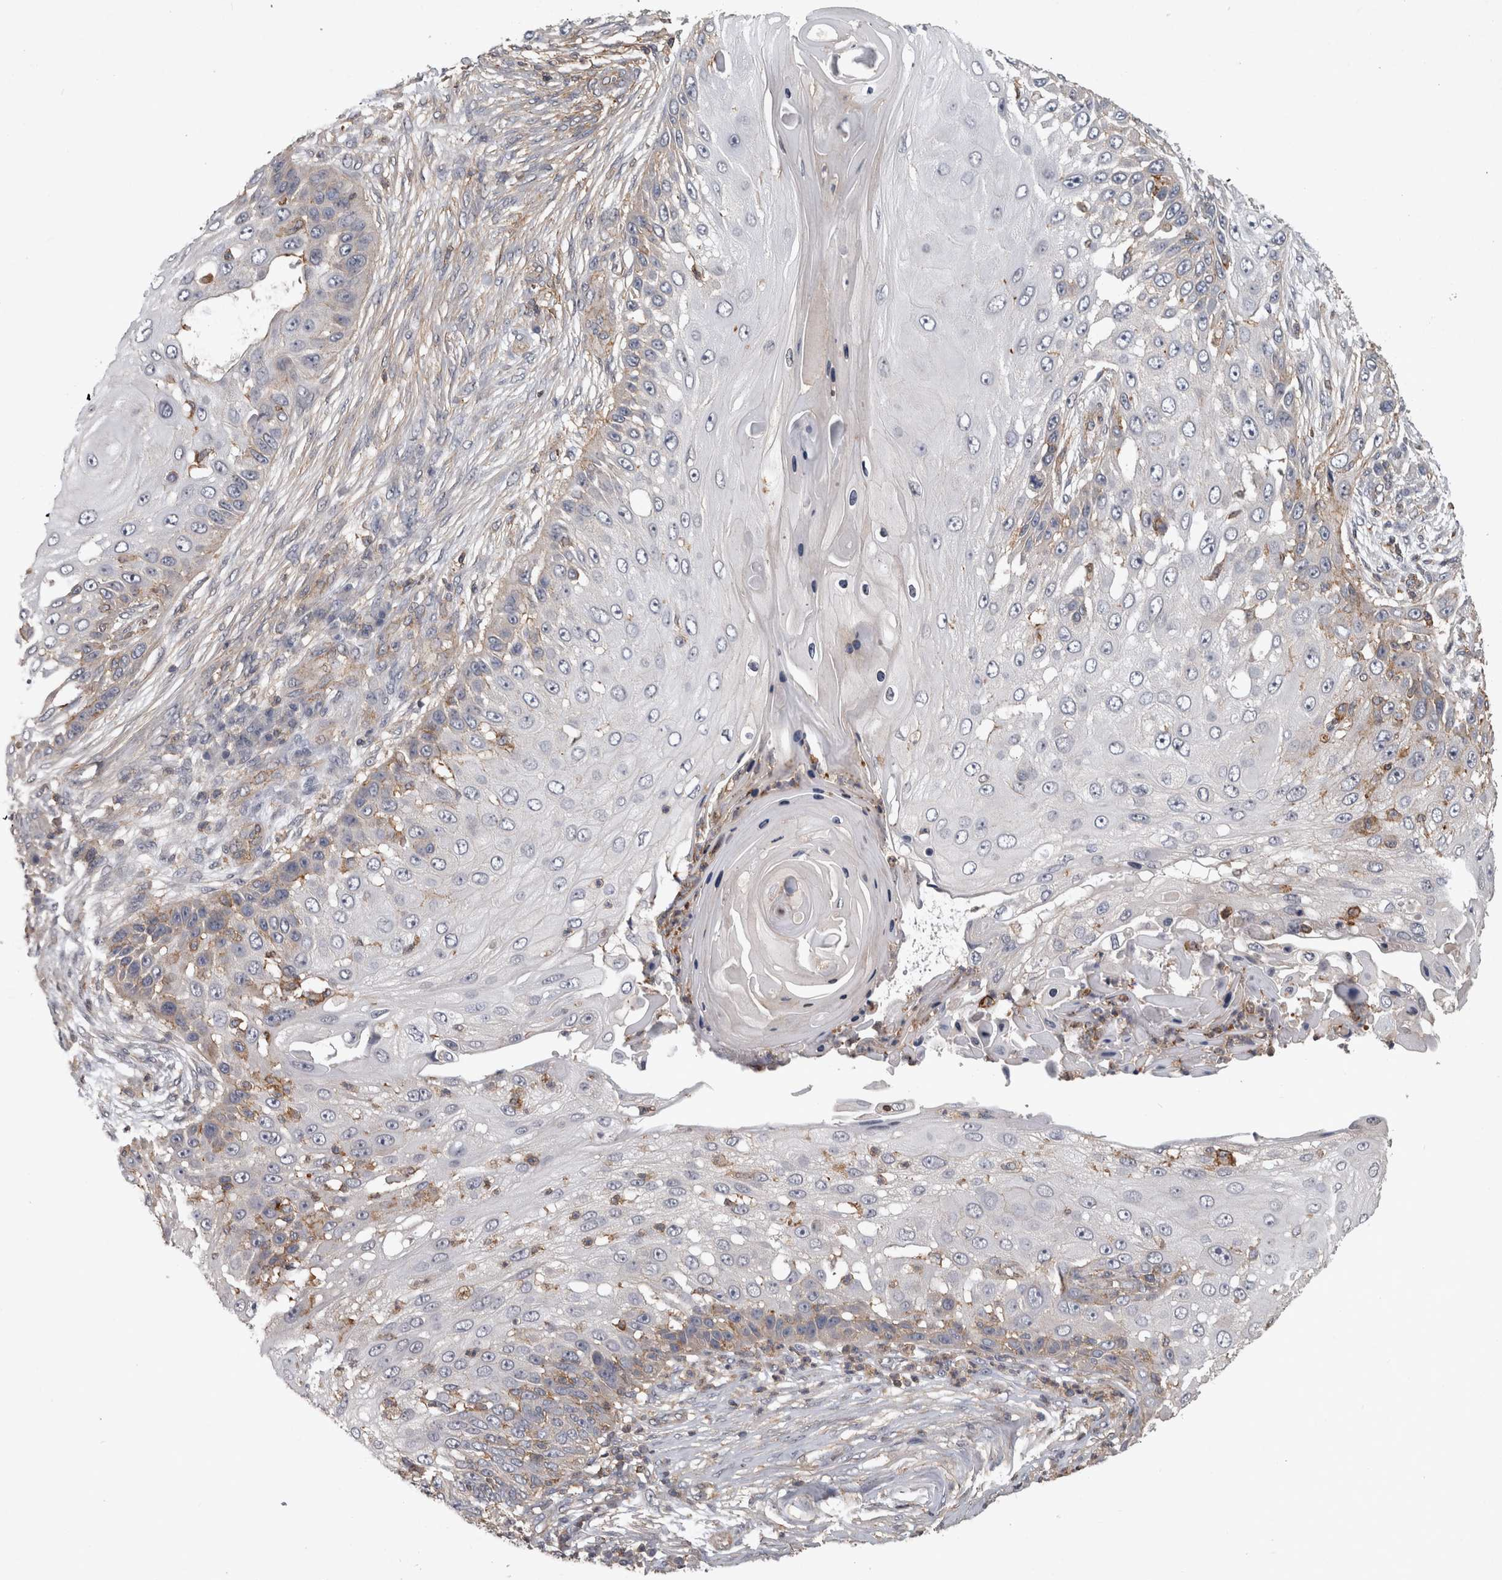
{"staining": {"intensity": "negative", "quantity": "none", "location": "none"}, "tissue": "skin cancer", "cell_type": "Tumor cells", "image_type": "cancer", "snomed": [{"axis": "morphology", "description": "Squamous cell carcinoma, NOS"}, {"axis": "topography", "description": "Skin"}], "caption": "The photomicrograph exhibits no staining of tumor cells in skin cancer (squamous cell carcinoma).", "gene": "SPATA48", "patient": {"sex": "female", "age": 44}}